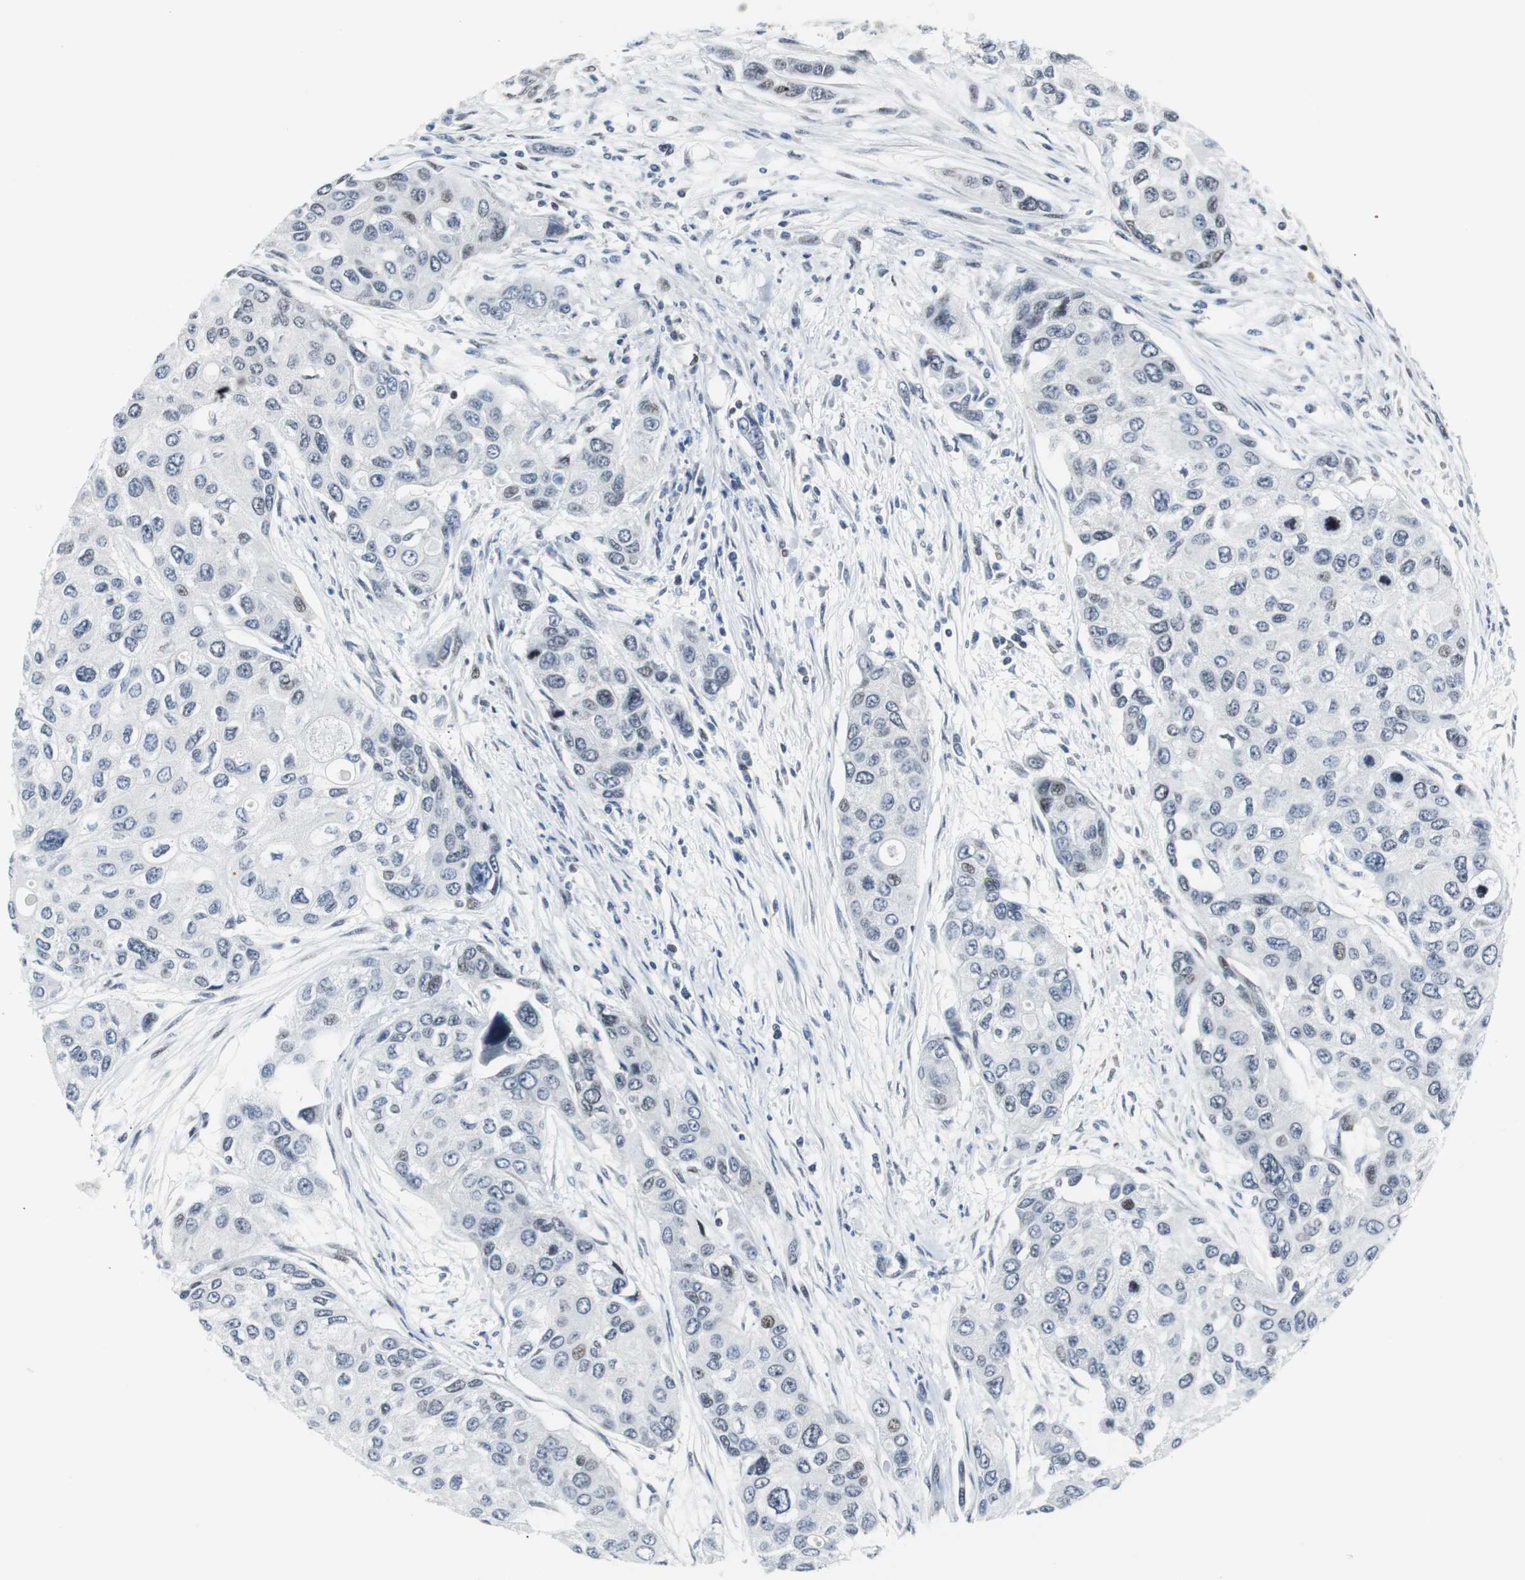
{"staining": {"intensity": "weak", "quantity": "<25%", "location": "nuclear"}, "tissue": "urothelial cancer", "cell_type": "Tumor cells", "image_type": "cancer", "snomed": [{"axis": "morphology", "description": "Urothelial carcinoma, High grade"}, {"axis": "topography", "description": "Urinary bladder"}], "caption": "Immunohistochemistry histopathology image of high-grade urothelial carcinoma stained for a protein (brown), which shows no expression in tumor cells. (DAB immunohistochemistry visualized using brightfield microscopy, high magnification).", "gene": "MTA1", "patient": {"sex": "female", "age": 56}}